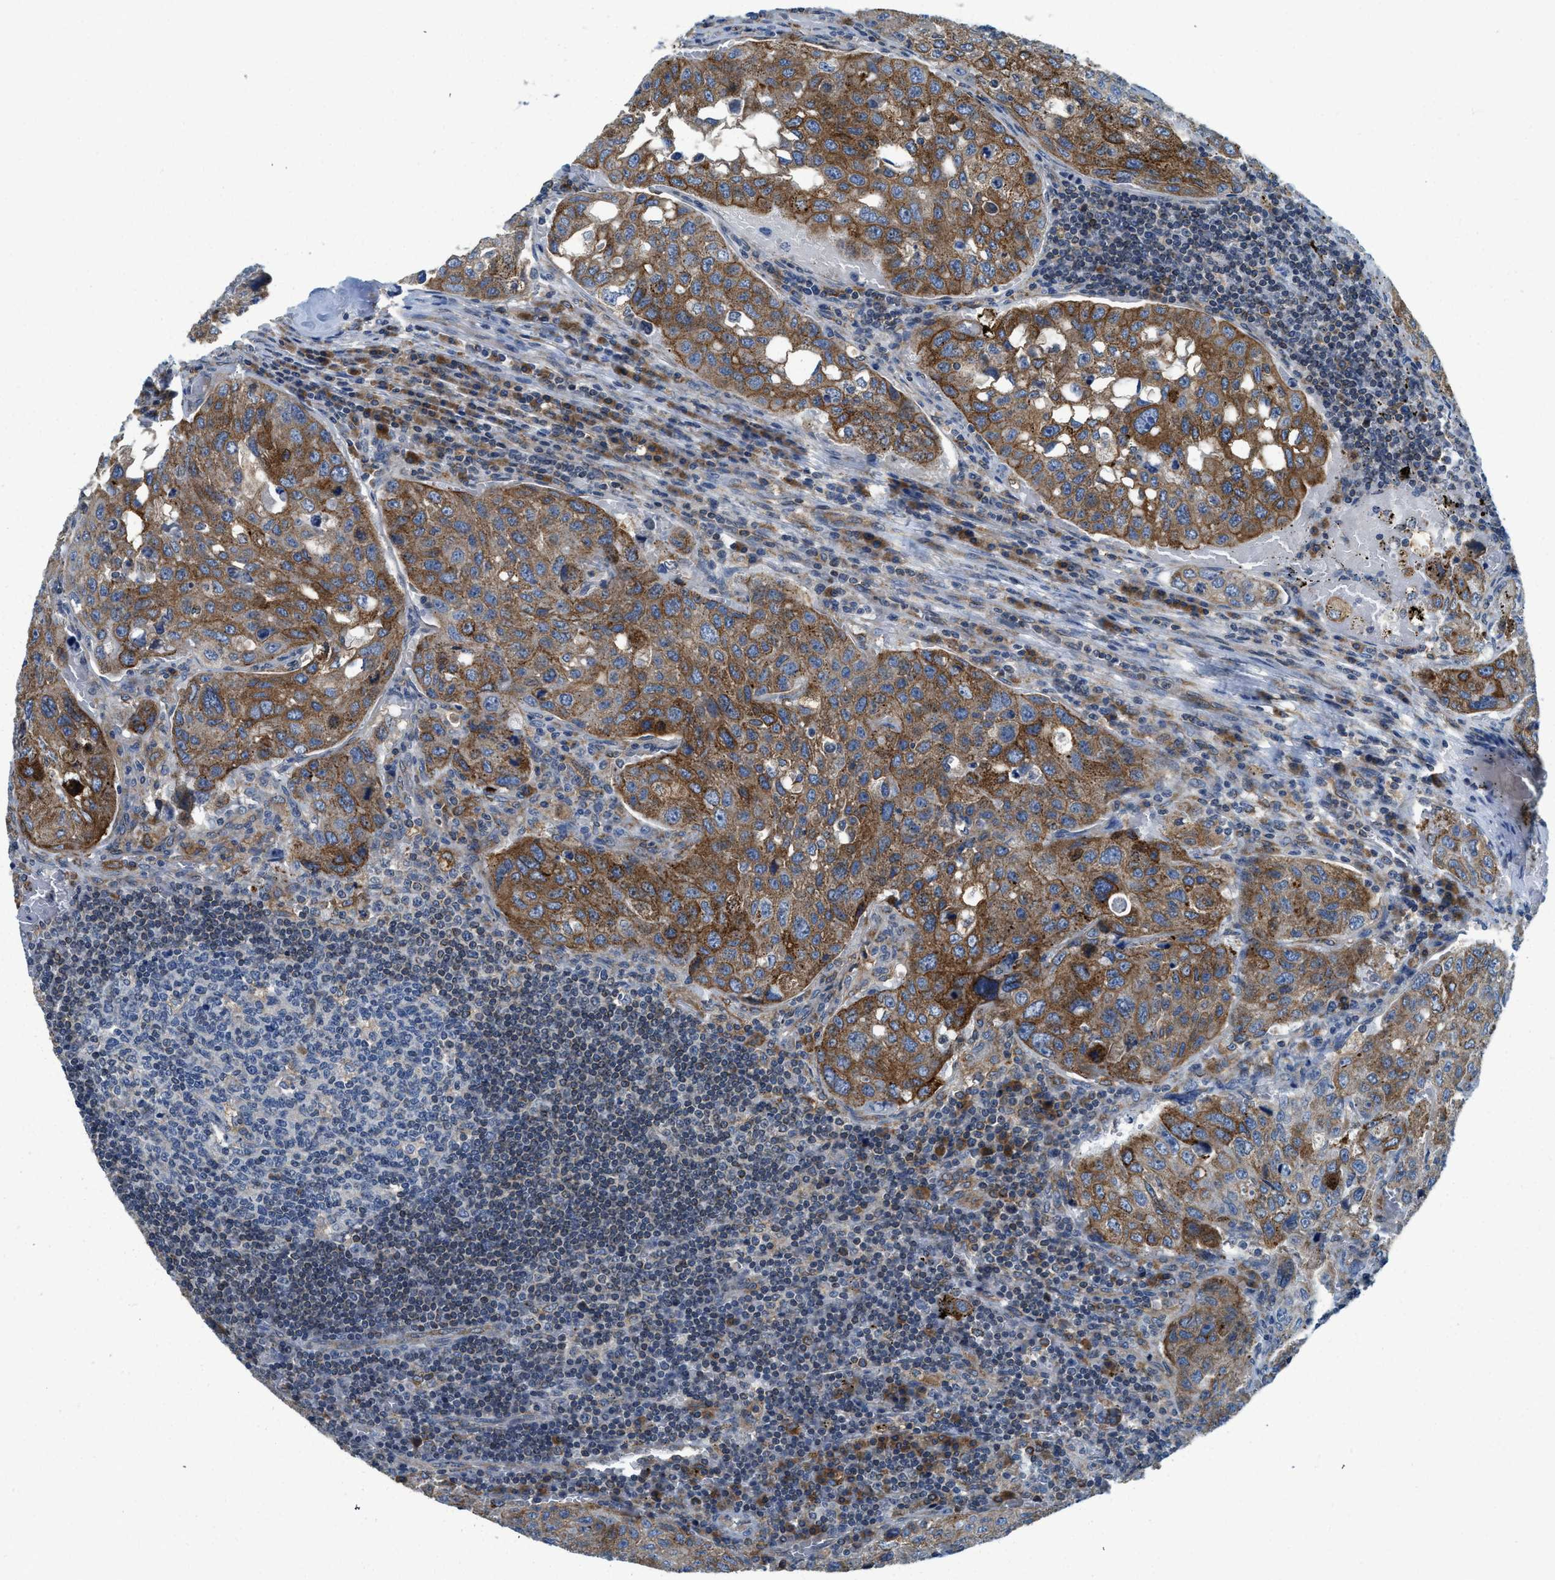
{"staining": {"intensity": "strong", "quantity": ">75%", "location": "cytoplasmic/membranous"}, "tissue": "urothelial cancer", "cell_type": "Tumor cells", "image_type": "cancer", "snomed": [{"axis": "morphology", "description": "Urothelial carcinoma, High grade"}, {"axis": "topography", "description": "Lymph node"}, {"axis": "topography", "description": "Urinary bladder"}], "caption": "The immunohistochemical stain highlights strong cytoplasmic/membranous positivity in tumor cells of high-grade urothelial carcinoma tissue.", "gene": "BCAP31", "patient": {"sex": "male", "age": 51}}